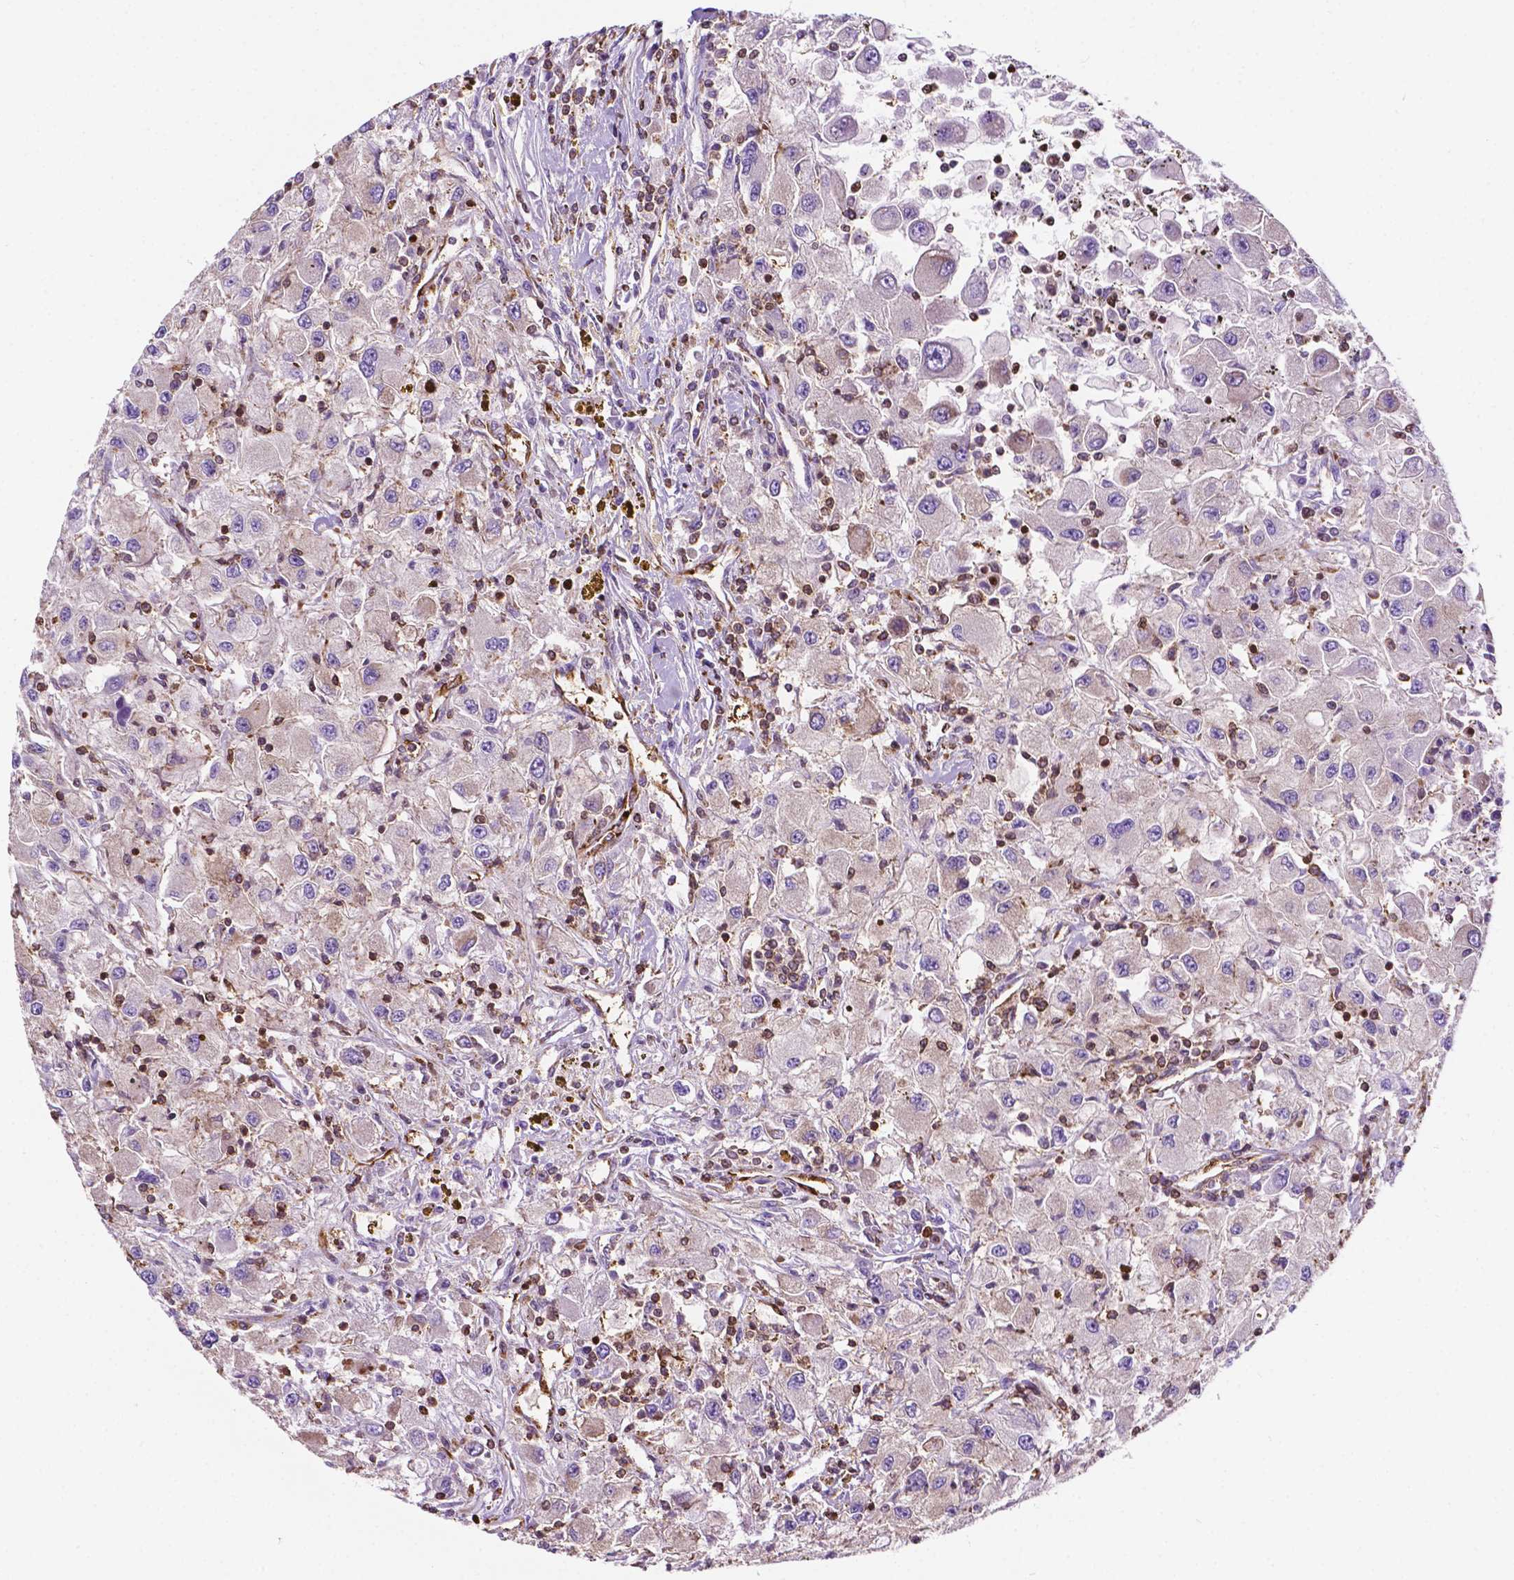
{"staining": {"intensity": "negative", "quantity": "none", "location": "none"}, "tissue": "renal cancer", "cell_type": "Tumor cells", "image_type": "cancer", "snomed": [{"axis": "morphology", "description": "Adenocarcinoma, NOS"}, {"axis": "topography", "description": "Kidney"}], "caption": "An image of renal adenocarcinoma stained for a protein displays no brown staining in tumor cells.", "gene": "DCN", "patient": {"sex": "female", "age": 67}}